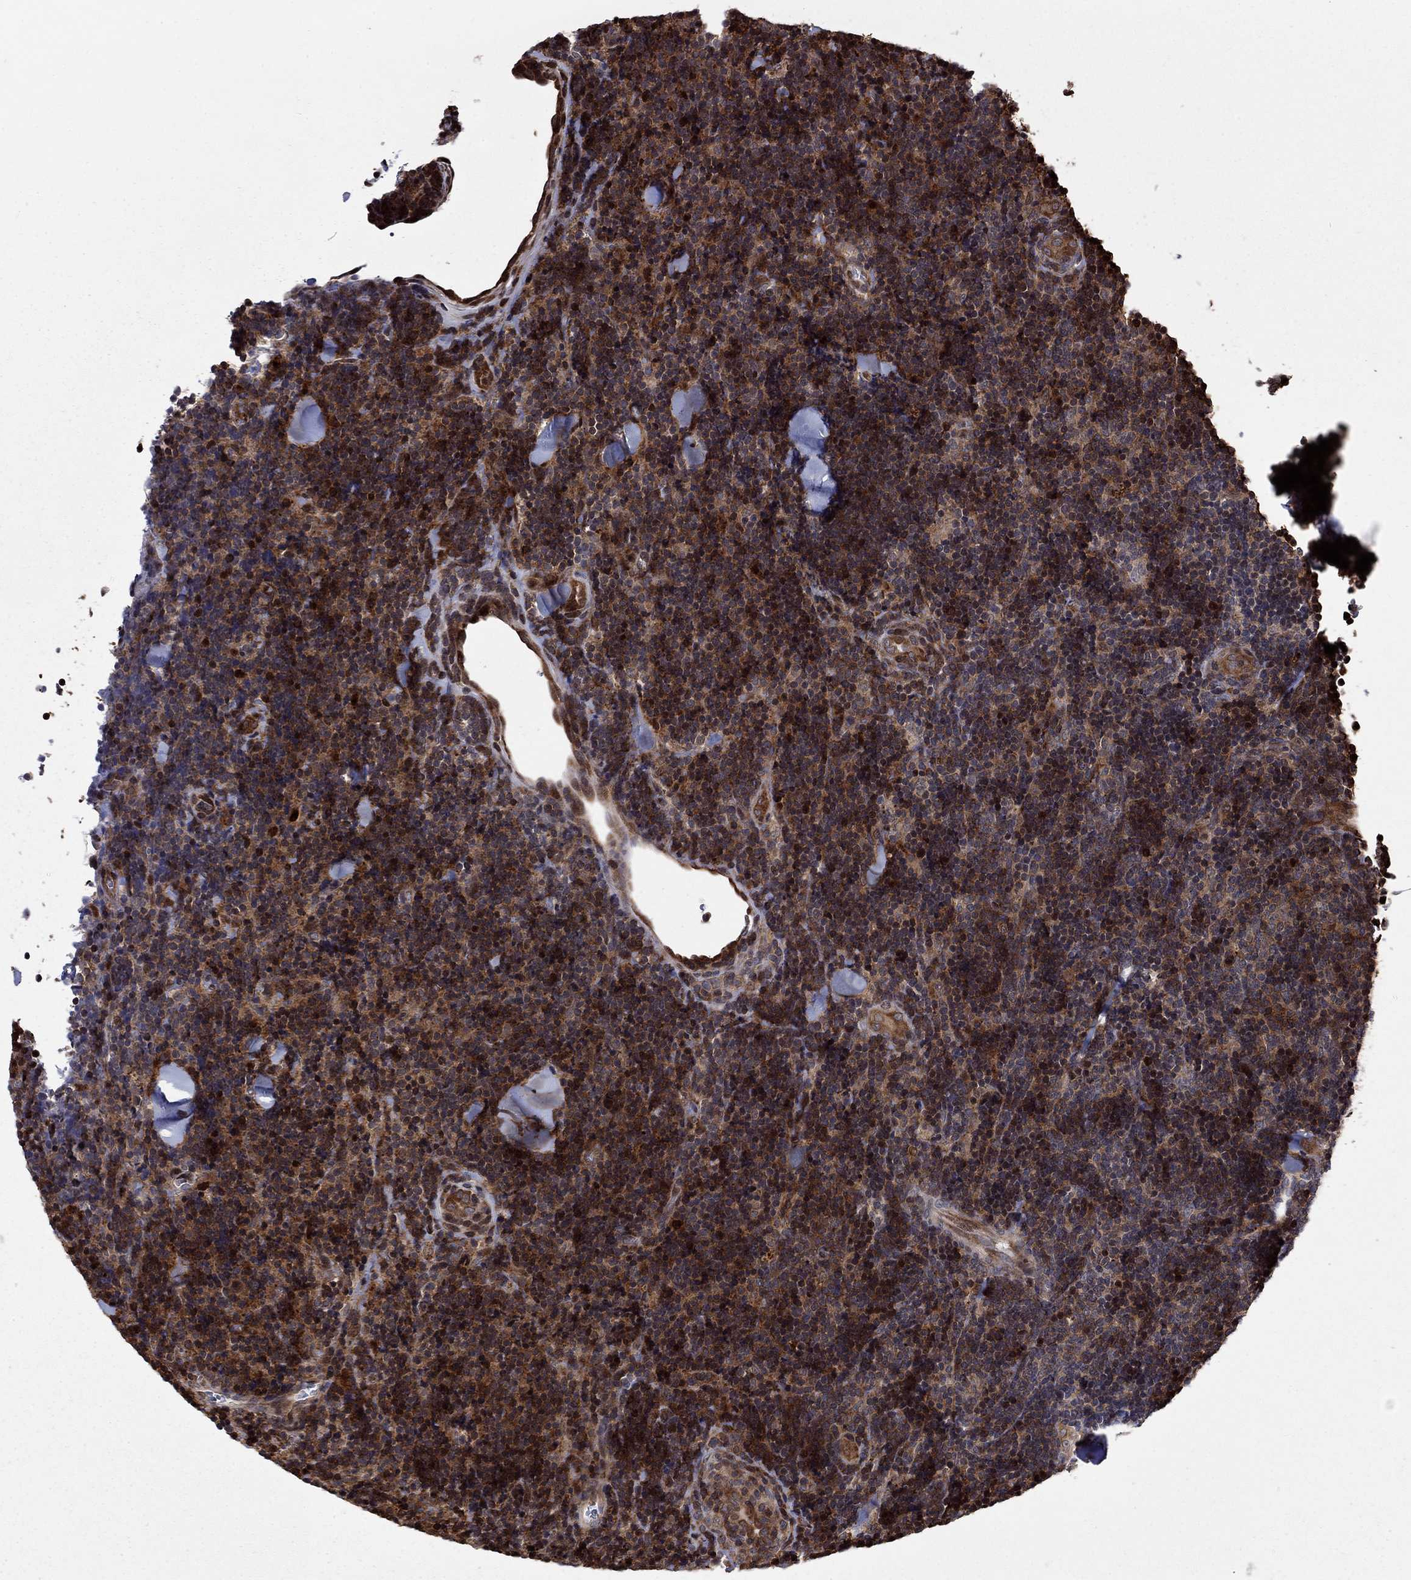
{"staining": {"intensity": "moderate", "quantity": "25%-75%", "location": "cytoplasmic/membranous"}, "tissue": "lymphoma", "cell_type": "Tumor cells", "image_type": "cancer", "snomed": [{"axis": "morphology", "description": "Malignant lymphoma, non-Hodgkin's type, Low grade"}, {"axis": "topography", "description": "Lymph node"}], "caption": "Immunohistochemistry of lymphoma demonstrates medium levels of moderate cytoplasmic/membranous expression in about 25%-75% of tumor cells. (DAB = brown stain, brightfield microscopy at high magnification).", "gene": "LPCAT4", "patient": {"sex": "female", "age": 56}}